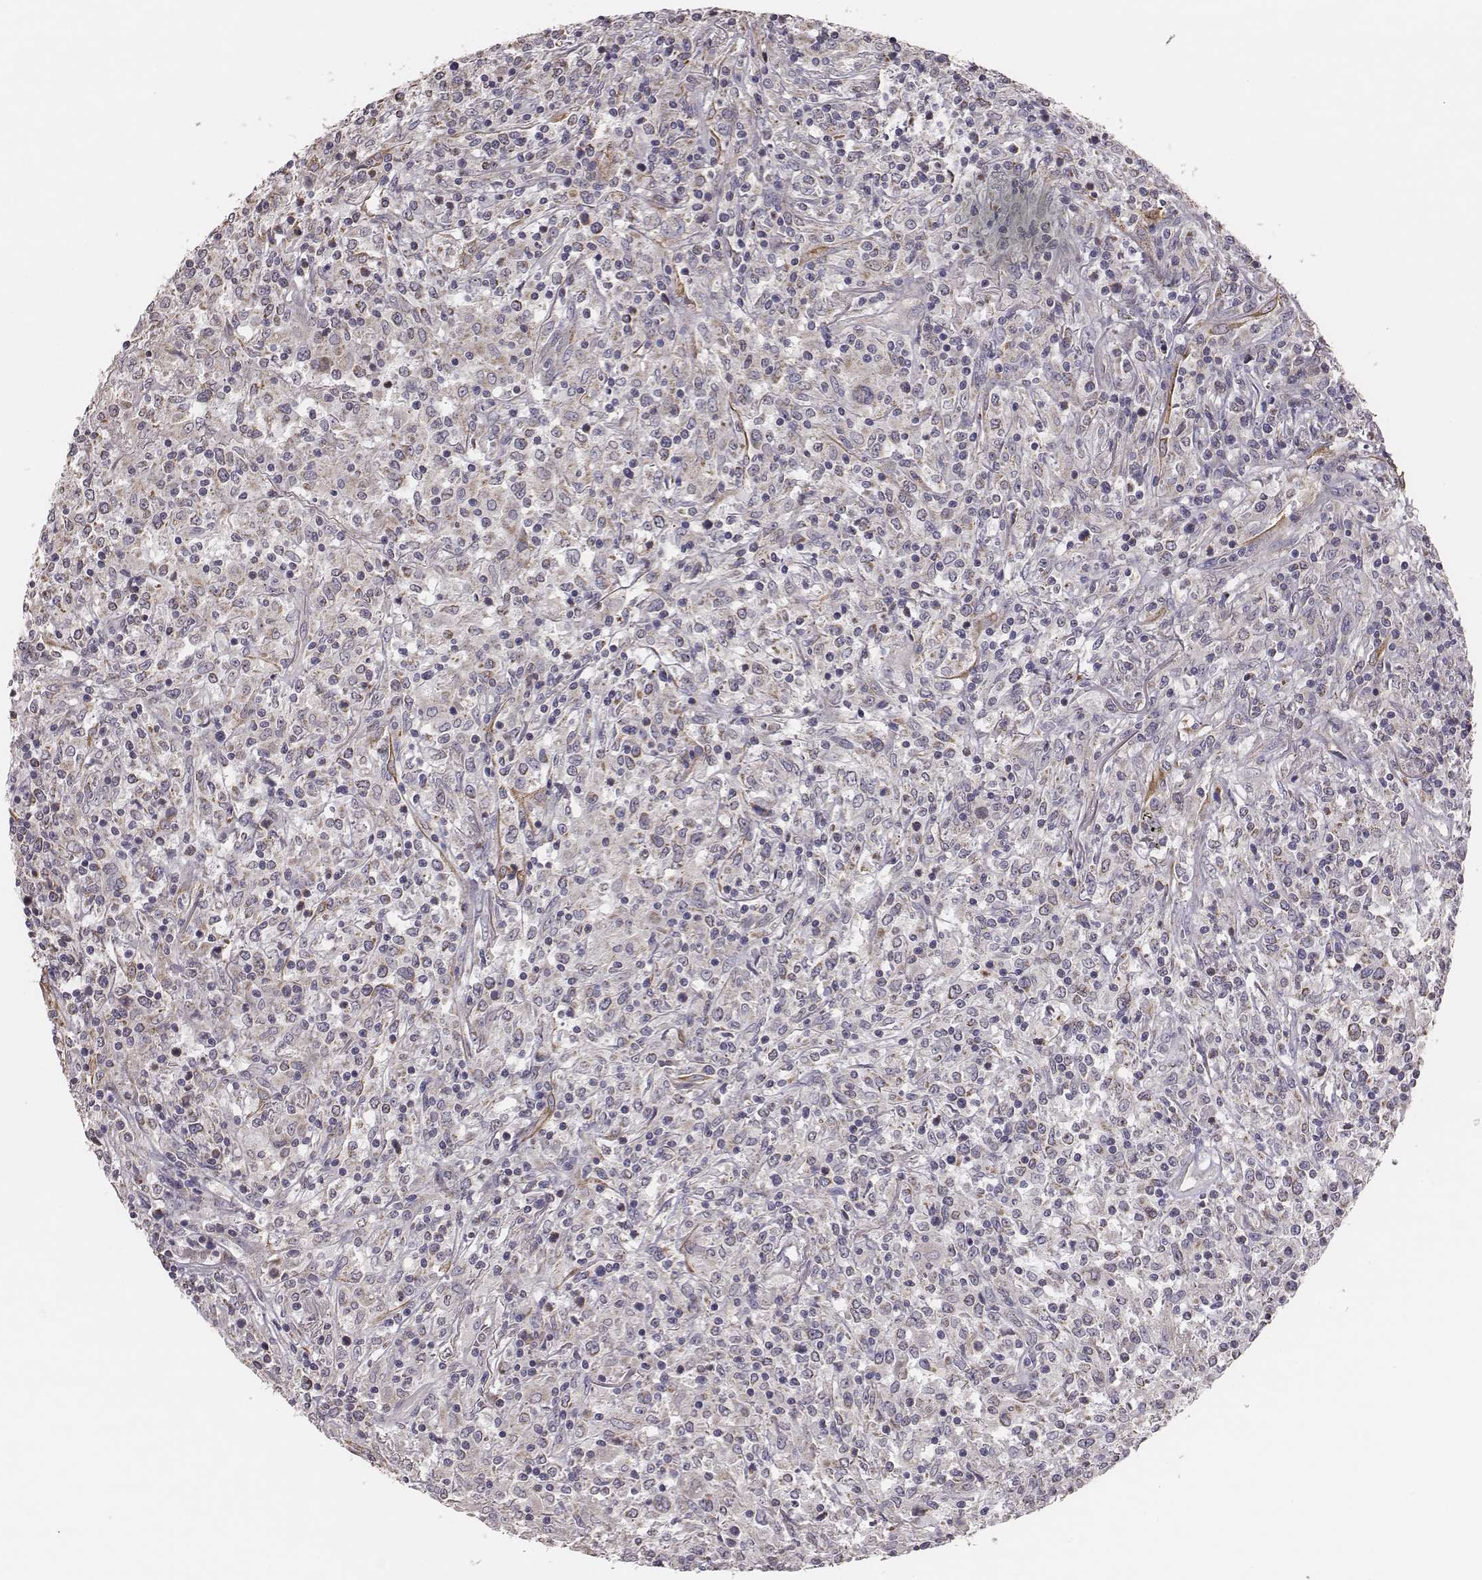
{"staining": {"intensity": "negative", "quantity": "none", "location": "none"}, "tissue": "lymphoma", "cell_type": "Tumor cells", "image_type": "cancer", "snomed": [{"axis": "morphology", "description": "Malignant lymphoma, non-Hodgkin's type, High grade"}, {"axis": "topography", "description": "Lung"}], "caption": "IHC of human lymphoma reveals no positivity in tumor cells.", "gene": "HAVCR1", "patient": {"sex": "male", "age": 79}}